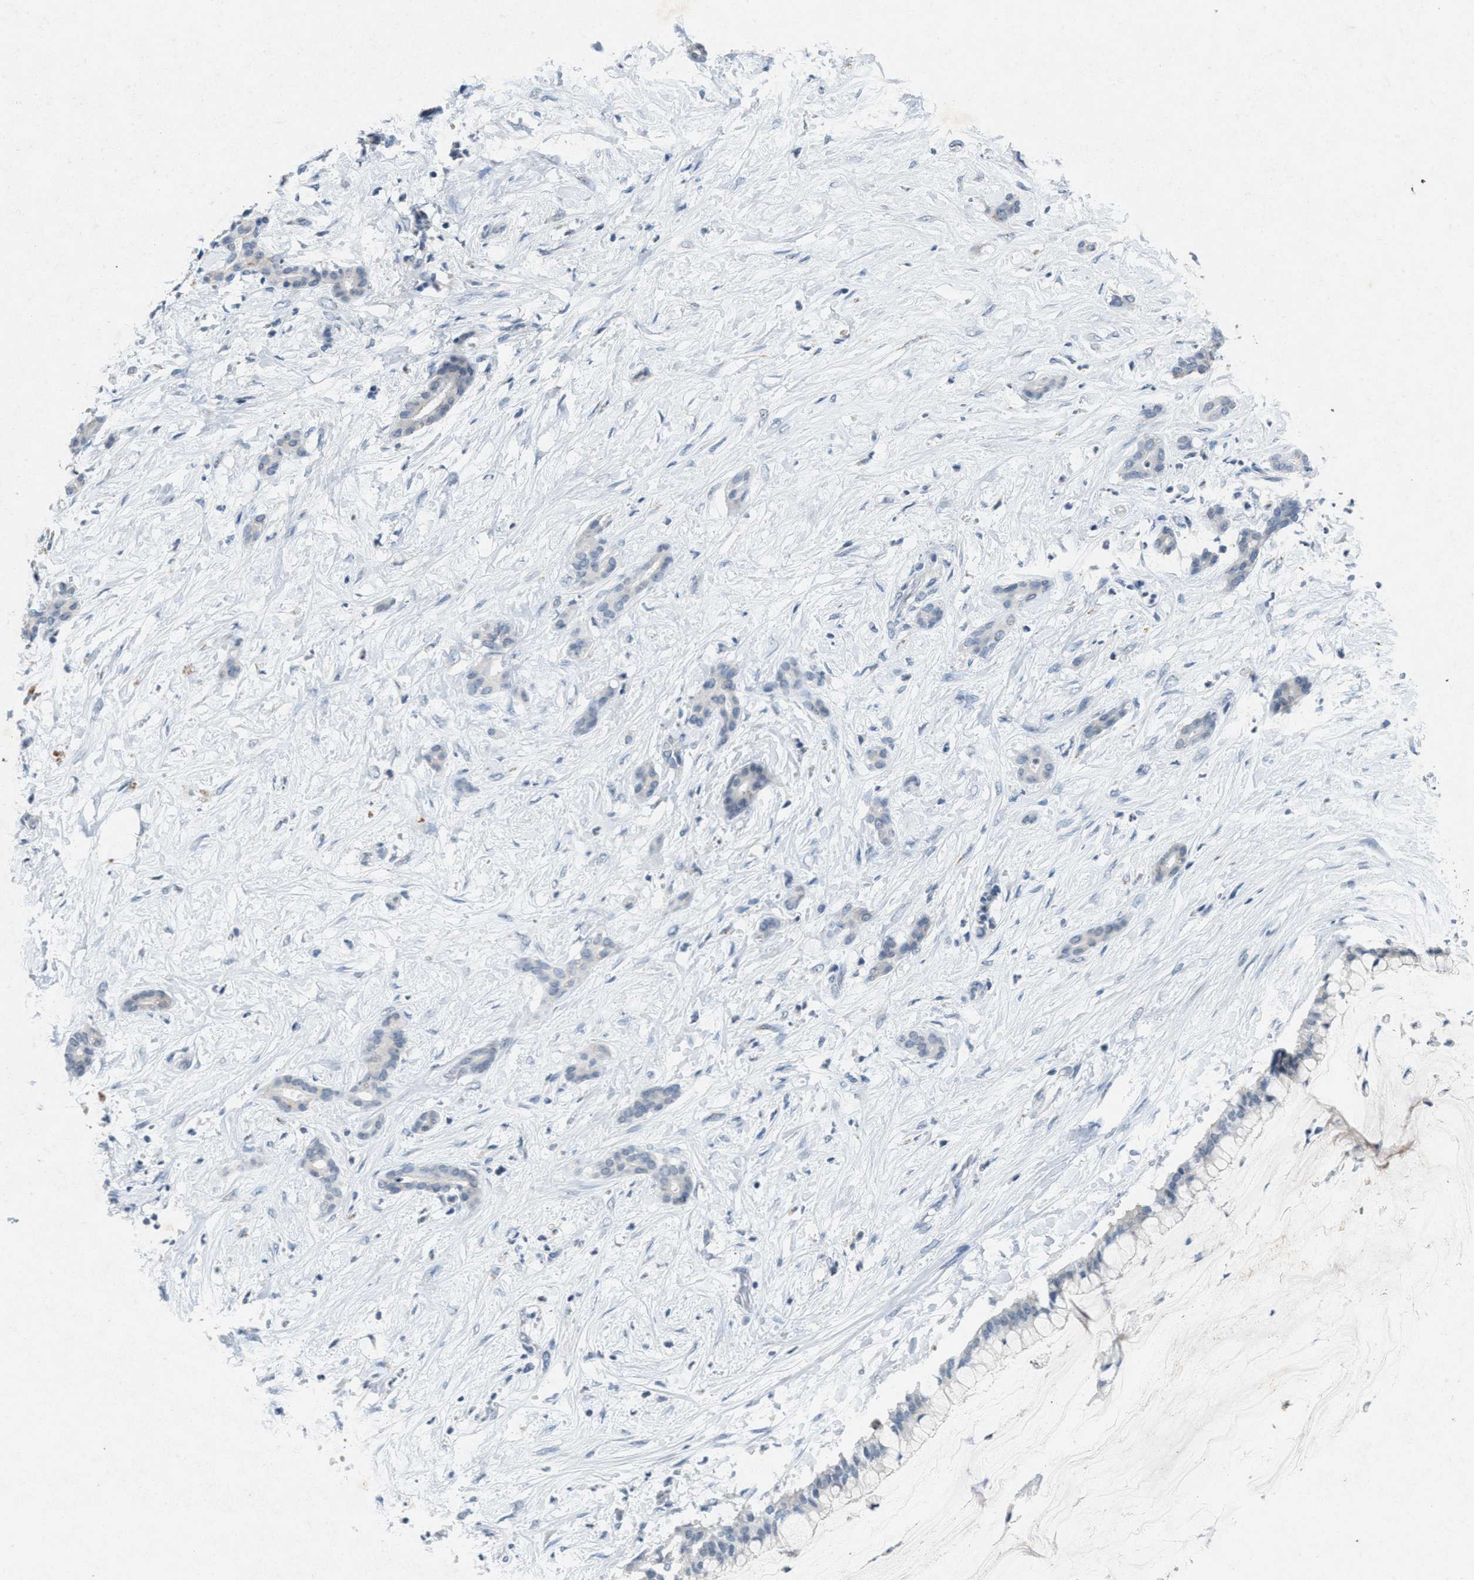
{"staining": {"intensity": "negative", "quantity": "none", "location": "none"}, "tissue": "pancreatic cancer", "cell_type": "Tumor cells", "image_type": "cancer", "snomed": [{"axis": "morphology", "description": "Adenocarcinoma, NOS"}, {"axis": "topography", "description": "Pancreas"}], "caption": "IHC histopathology image of neoplastic tissue: pancreatic adenocarcinoma stained with DAB (3,3'-diaminobenzidine) reveals no significant protein positivity in tumor cells.", "gene": "SLC5A5", "patient": {"sex": "male", "age": 41}}